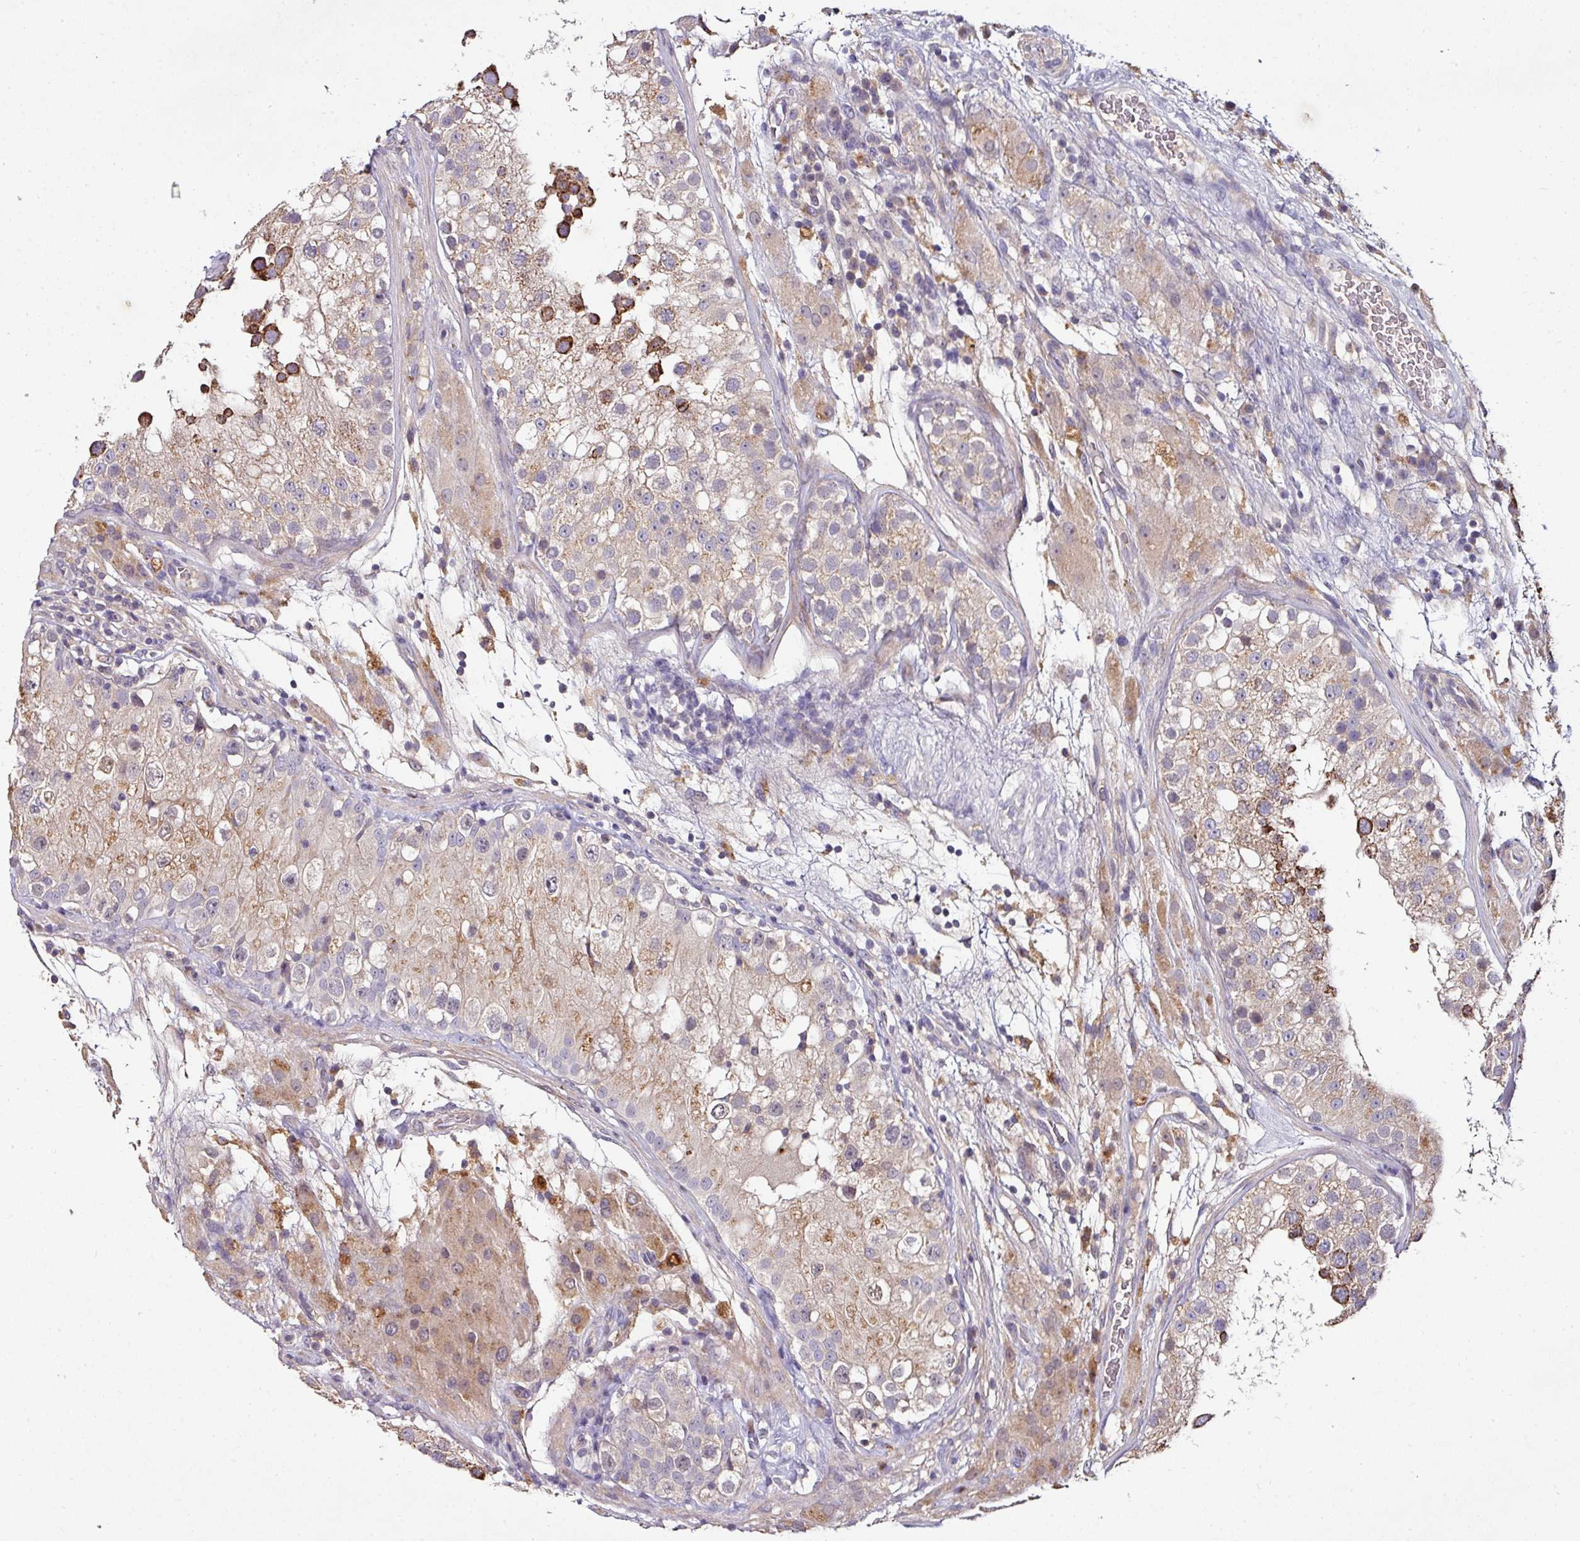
{"staining": {"intensity": "strong", "quantity": "25%-75%", "location": "cytoplasmic/membranous"}, "tissue": "testis", "cell_type": "Cells in seminiferous ducts", "image_type": "normal", "snomed": [{"axis": "morphology", "description": "Normal tissue, NOS"}, {"axis": "topography", "description": "Testis"}], "caption": "This micrograph shows immunohistochemistry (IHC) staining of unremarkable testis, with high strong cytoplasmic/membranous staining in approximately 25%-75% of cells in seminiferous ducts.", "gene": "AEBP2", "patient": {"sex": "male", "age": 26}}